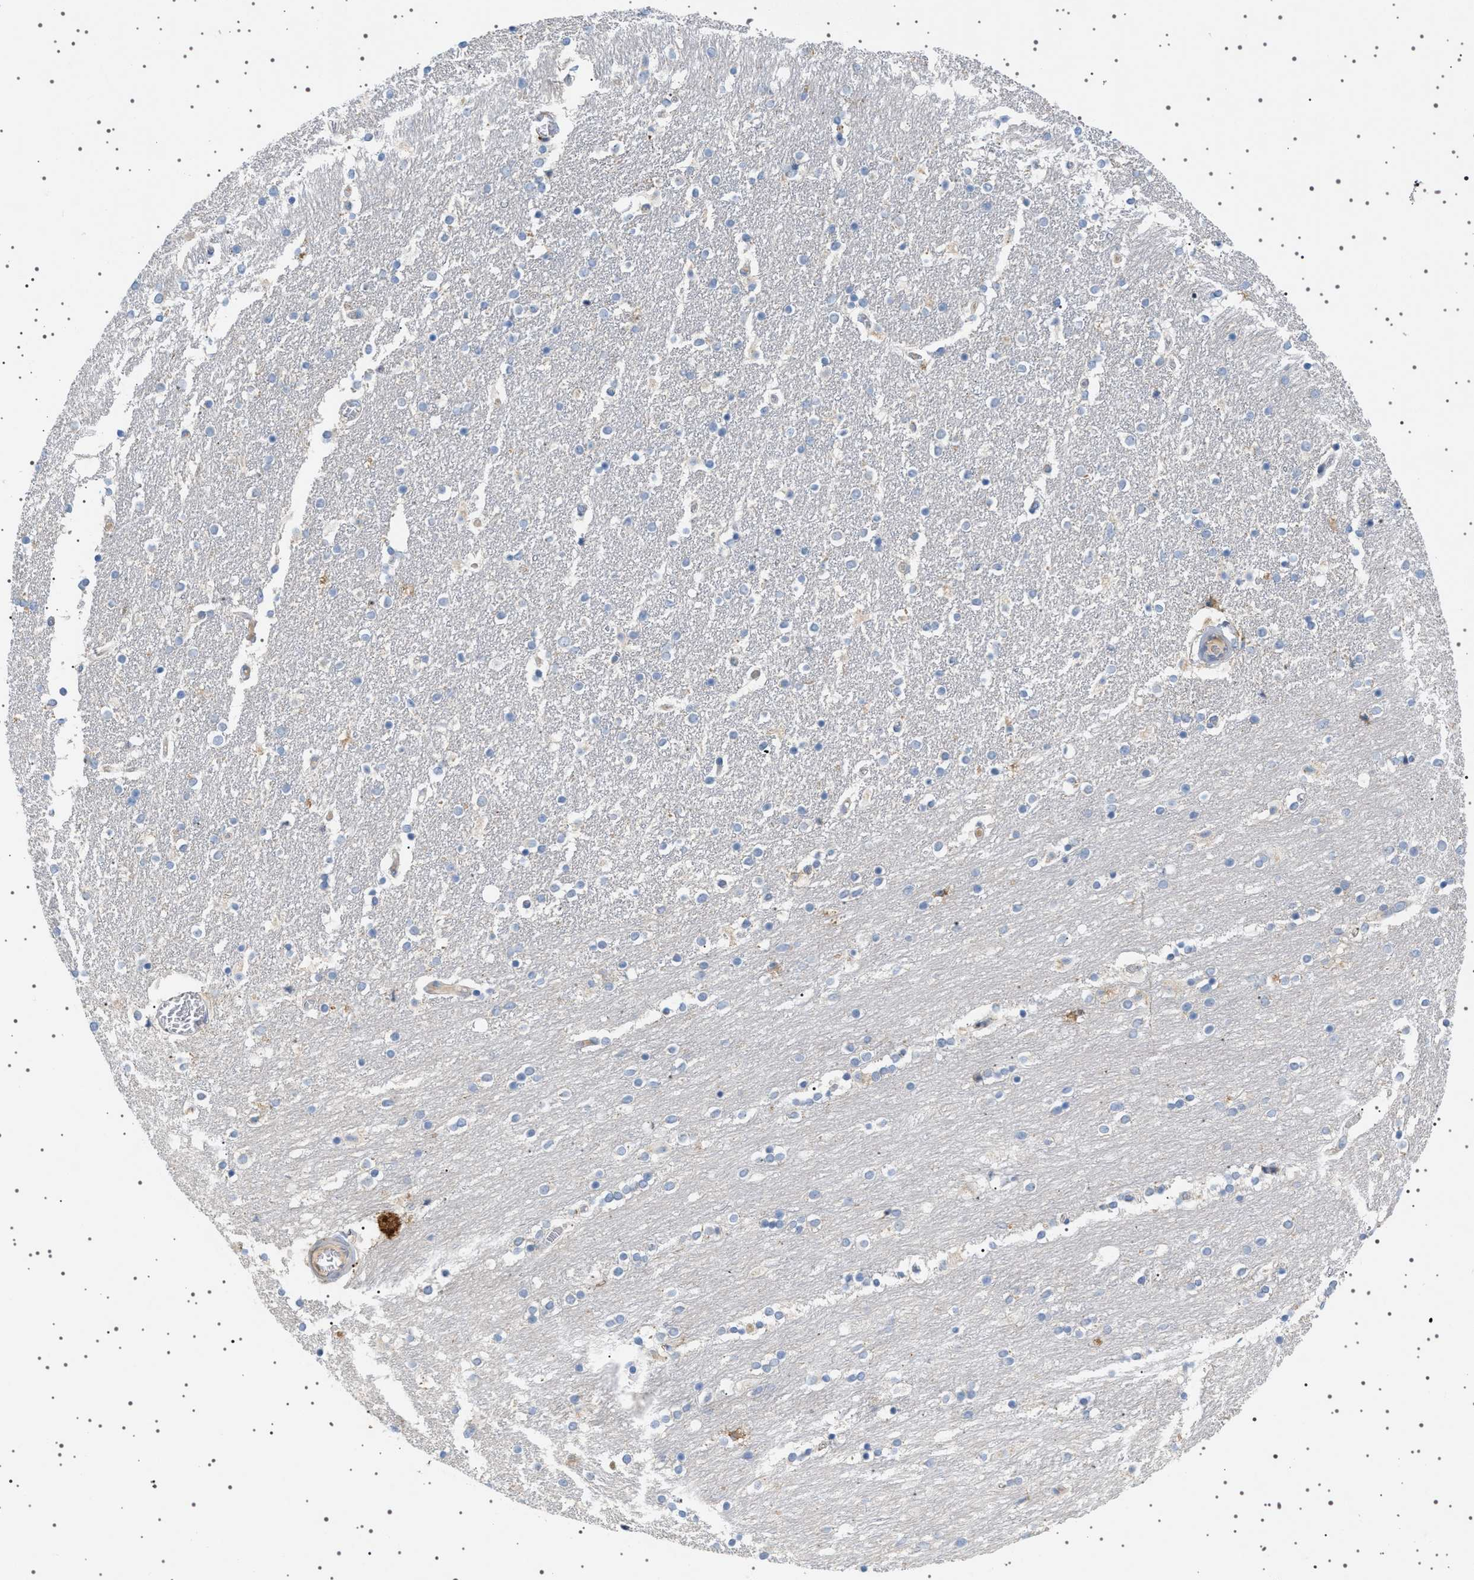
{"staining": {"intensity": "negative", "quantity": "none", "location": "none"}, "tissue": "caudate", "cell_type": "Glial cells", "image_type": "normal", "snomed": [{"axis": "morphology", "description": "Normal tissue, NOS"}, {"axis": "topography", "description": "Lateral ventricle wall"}], "caption": "DAB immunohistochemical staining of benign human caudate shows no significant expression in glial cells. (DAB (3,3'-diaminobenzidine) immunohistochemistry with hematoxylin counter stain).", "gene": "ADCY10", "patient": {"sex": "female", "age": 54}}